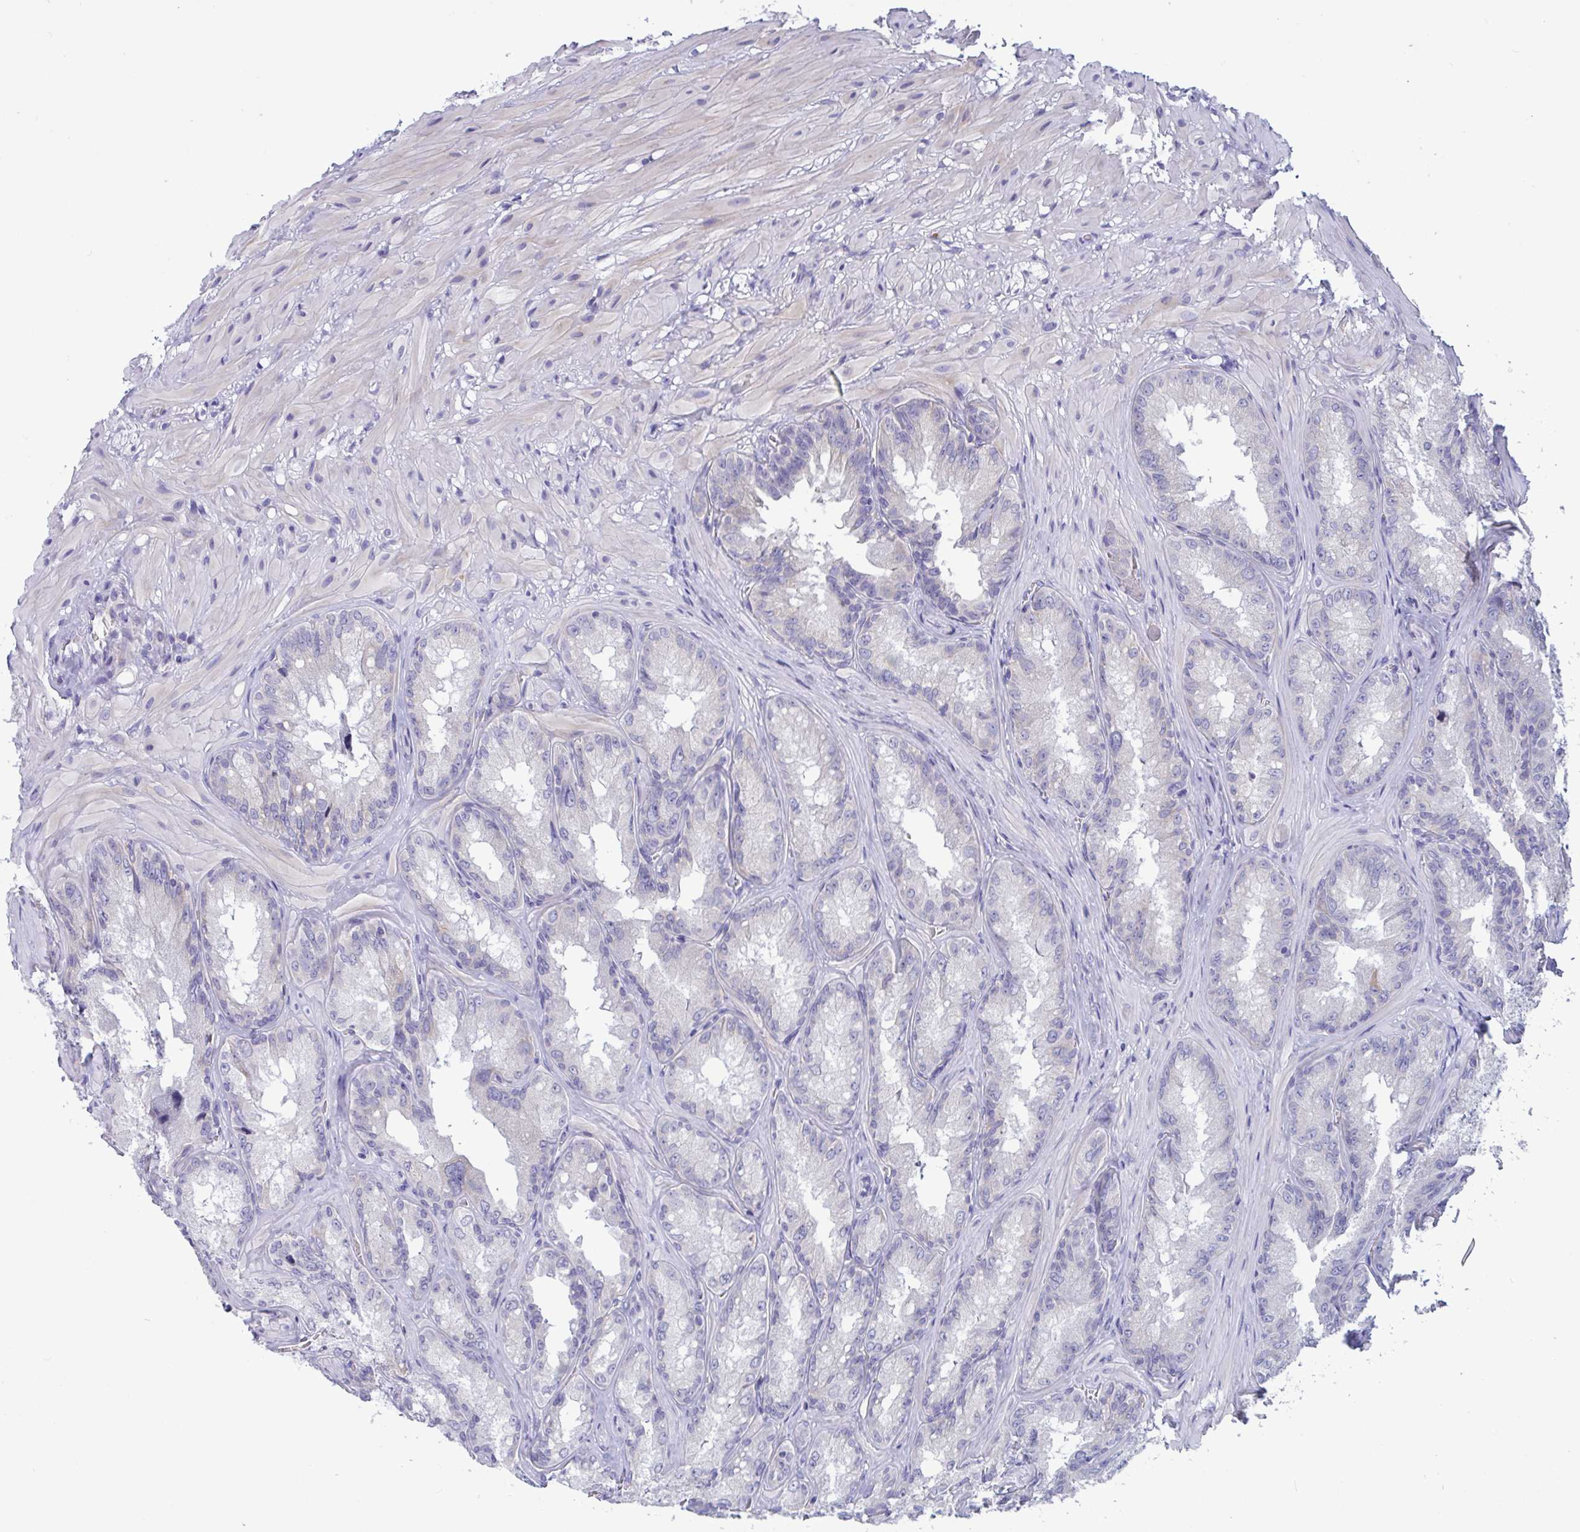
{"staining": {"intensity": "negative", "quantity": "none", "location": "none"}, "tissue": "seminal vesicle", "cell_type": "Glandular cells", "image_type": "normal", "snomed": [{"axis": "morphology", "description": "Normal tissue, NOS"}, {"axis": "topography", "description": "Seminal veicle"}], "caption": "A high-resolution micrograph shows IHC staining of normal seminal vesicle, which displays no significant positivity in glandular cells.", "gene": "OXLD1", "patient": {"sex": "male", "age": 47}}